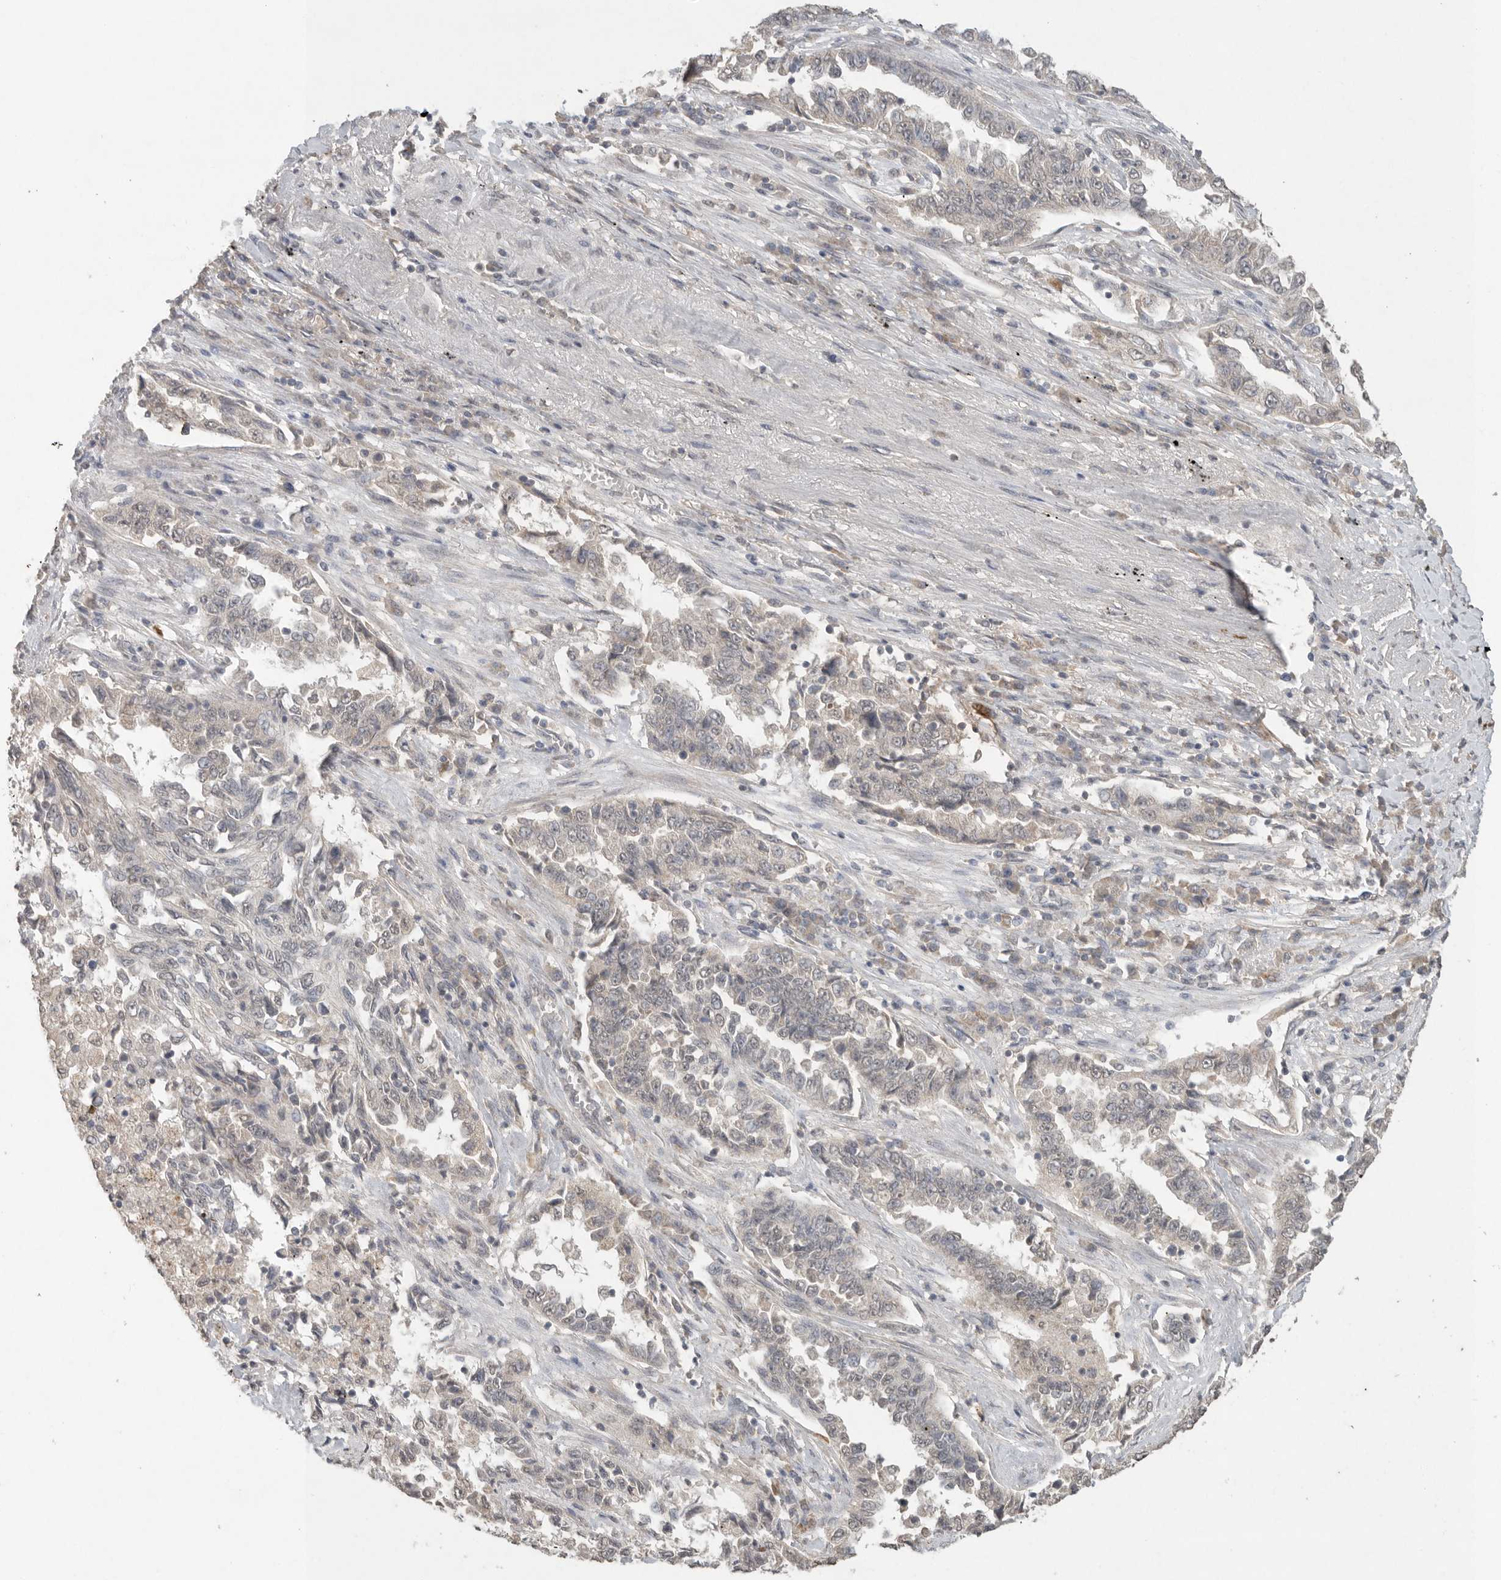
{"staining": {"intensity": "negative", "quantity": "none", "location": "none"}, "tissue": "lung cancer", "cell_type": "Tumor cells", "image_type": "cancer", "snomed": [{"axis": "morphology", "description": "Adenocarcinoma, NOS"}, {"axis": "topography", "description": "Lung"}], "caption": "DAB (3,3'-diaminobenzidine) immunohistochemical staining of human lung cancer (adenocarcinoma) reveals no significant staining in tumor cells. Nuclei are stained in blue.", "gene": "KLK5", "patient": {"sex": "female", "age": 51}}